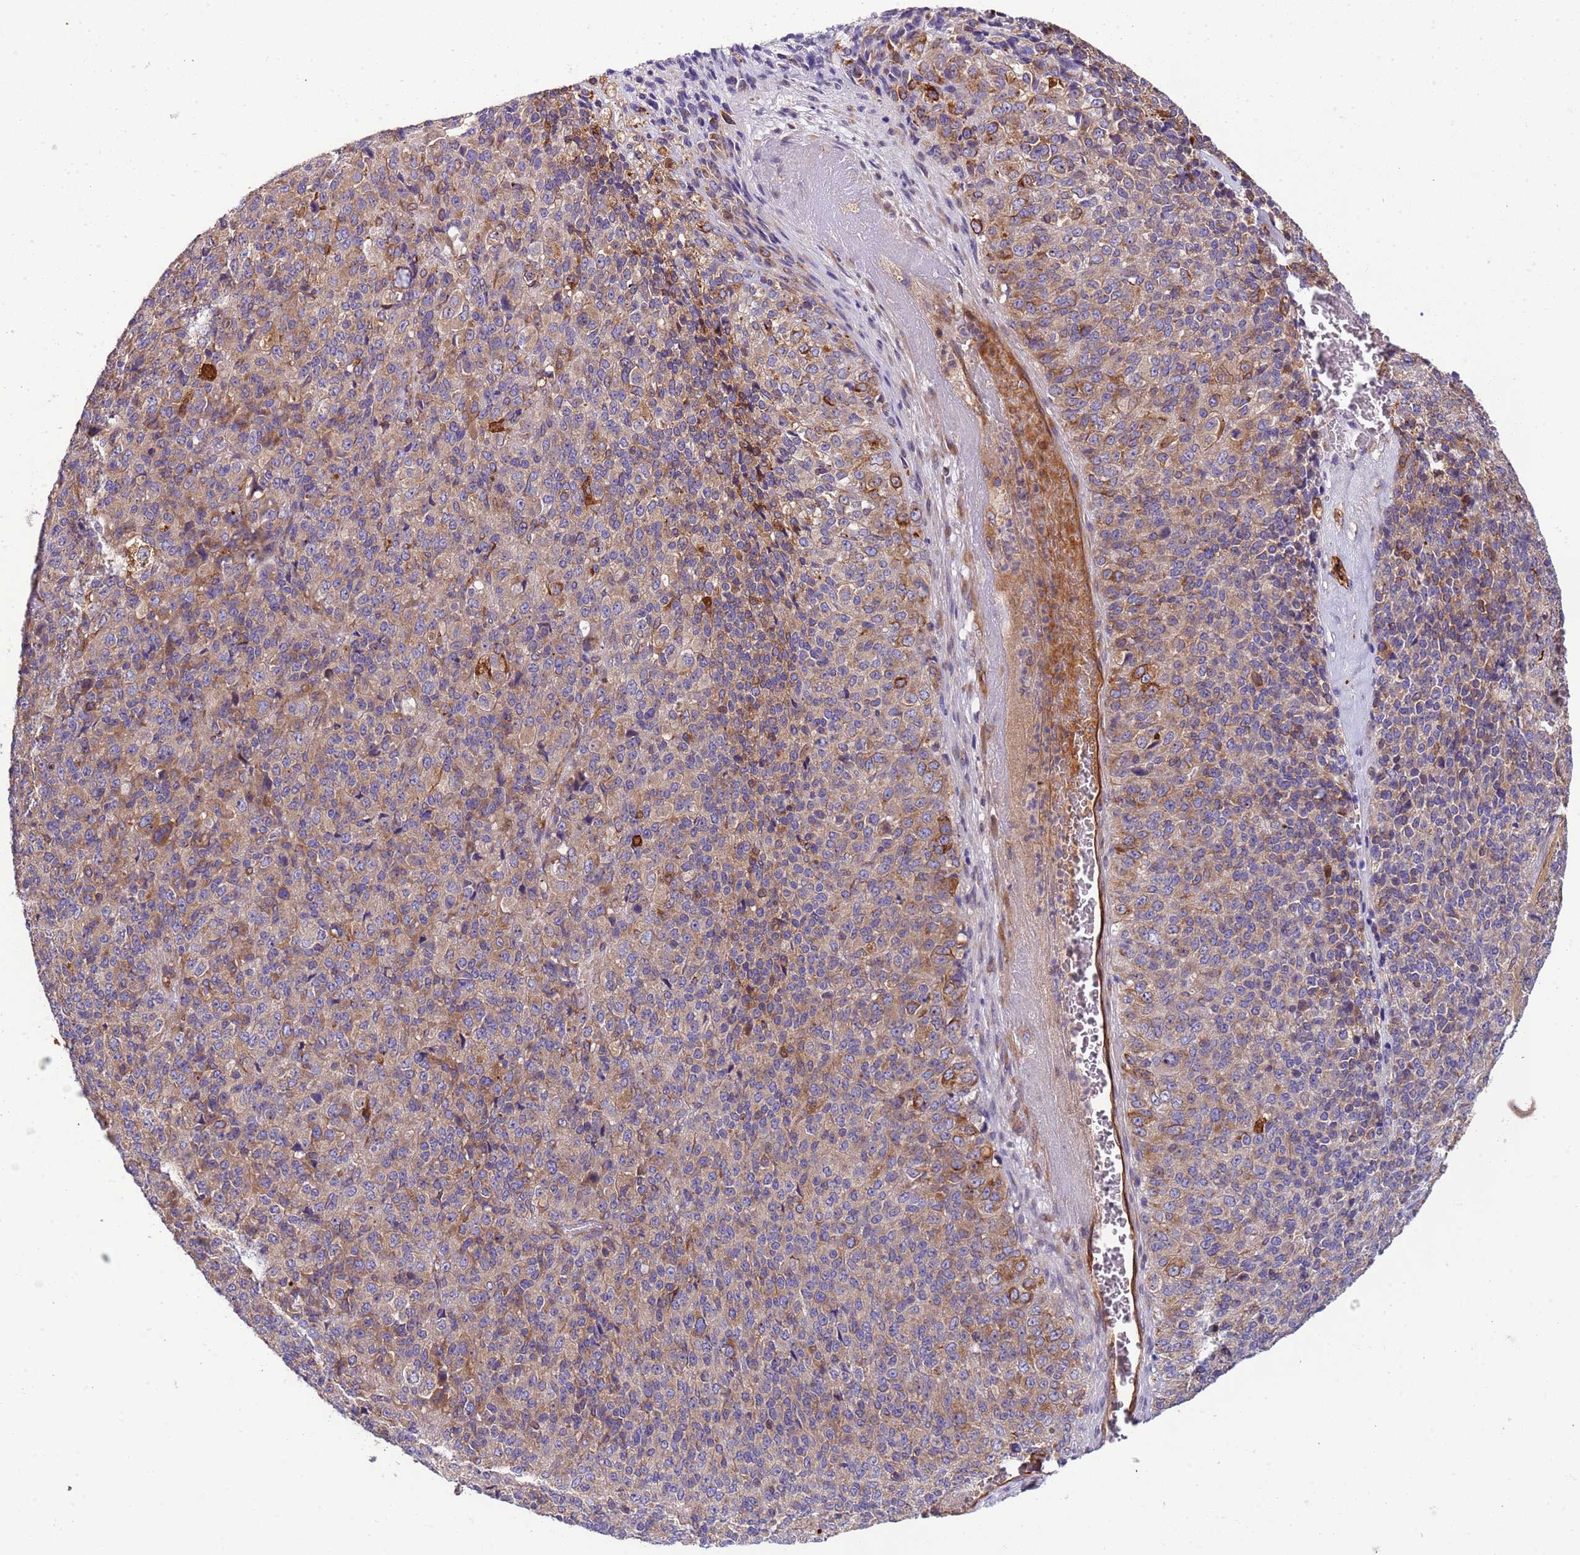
{"staining": {"intensity": "moderate", "quantity": "<25%", "location": "cytoplasmic/membranous"}, "tissue": "melanoma", "cell_type": "Tumor cells", "image_type": "cancer", "snomed": [{"axis": "morphology", "description": "Malignant melanoma, Metastatic site"}, {"axis": "topography", "description": "Brain"}], "caption": "This is a photomicrograph of IHC staining of melanoma, which shows moderate staining in the cytoplasmic/membranous of tumor cells.", "gene": "PAQR7", "patient": {"sex": "female", "age": 56}}